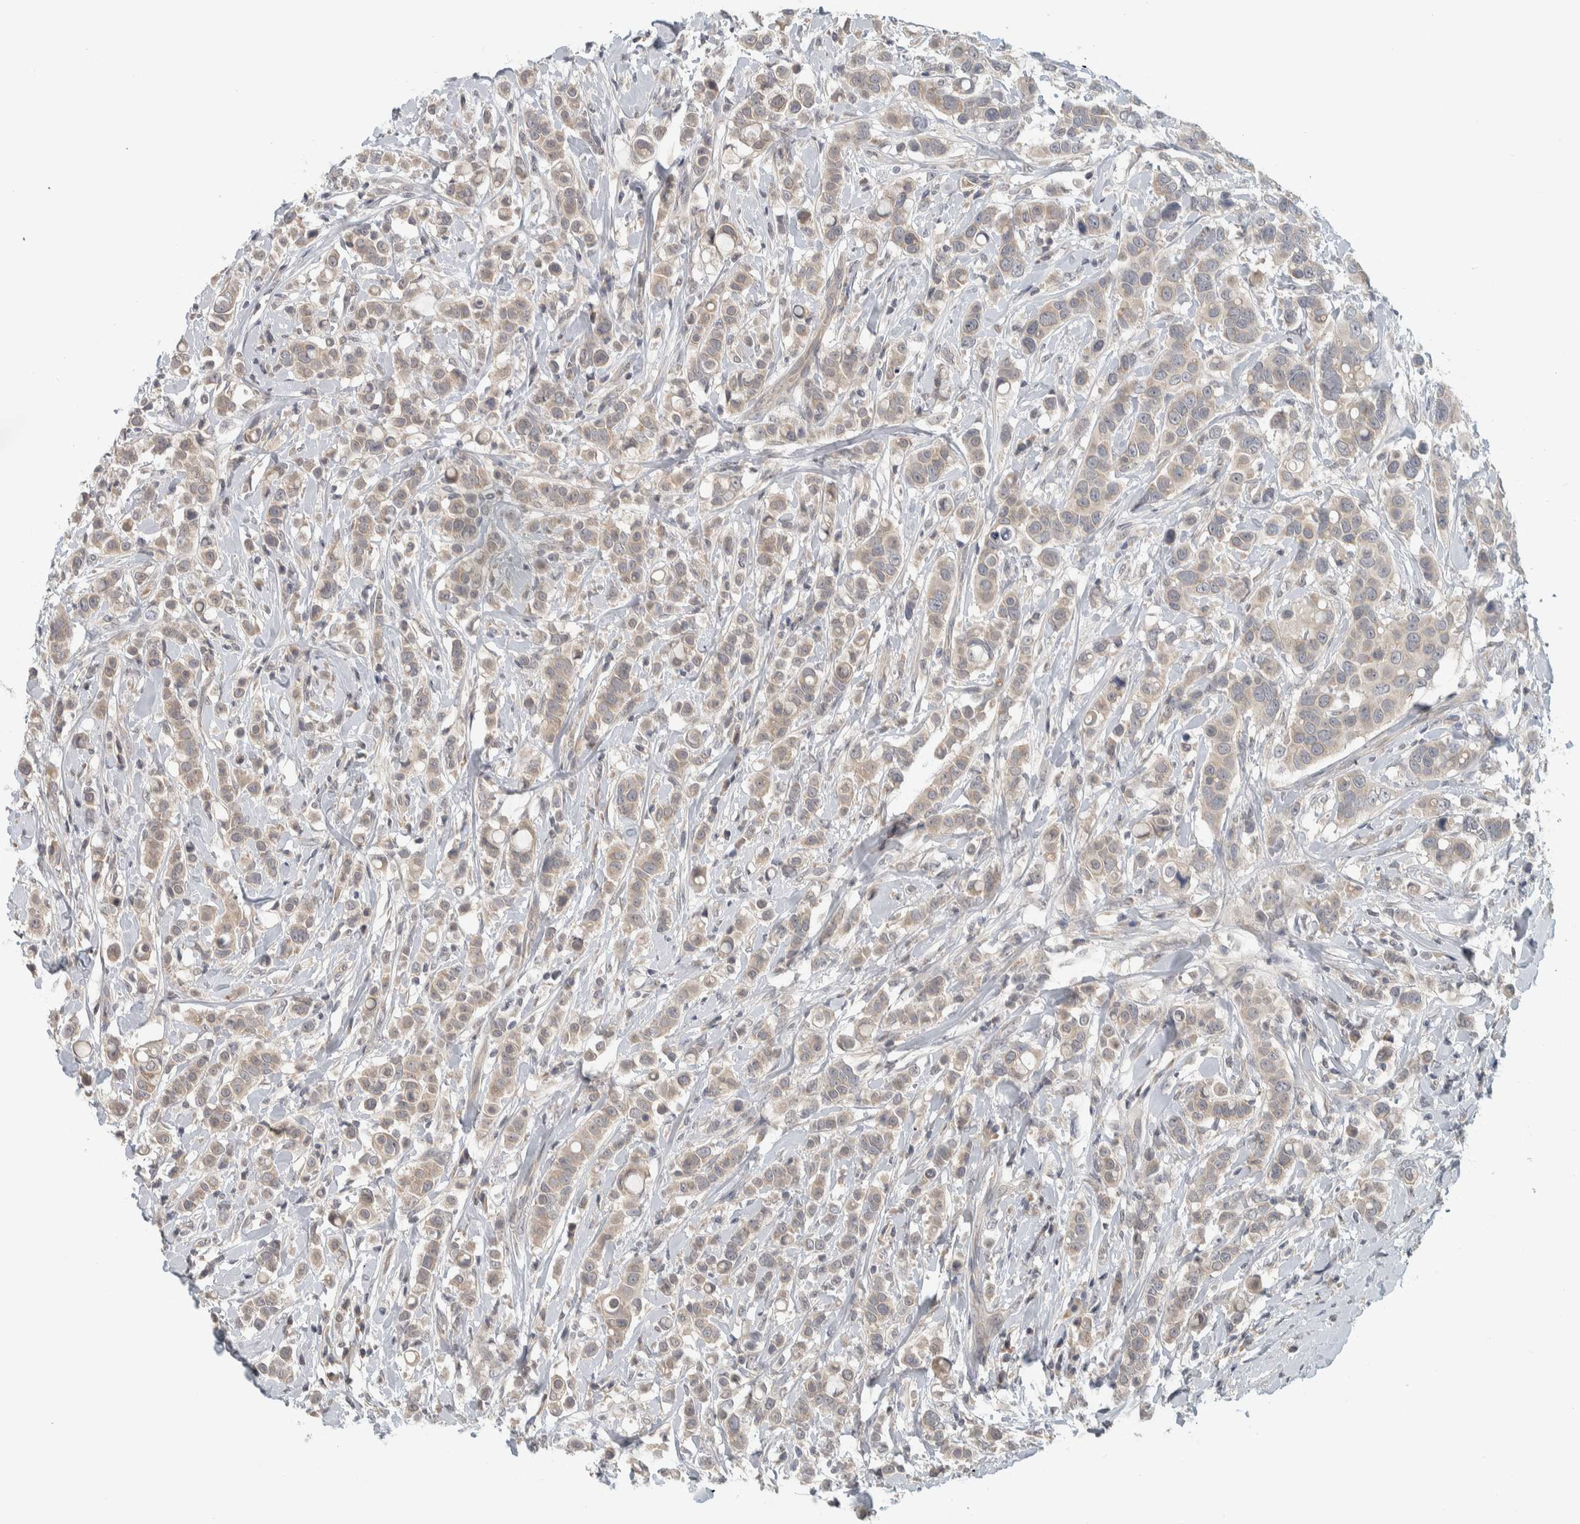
{"staining": {"intensity": "weak", "quantity": "<25%", "location": "cytoplasmic/membranous"}, "tissue": "breast cancer", "cell_type": "Tumor cells", "image_type": "cancer", "snomed": [{"axis": "morphology", "description": "Duct carcinoma"}, {"axis": "topography", "description": "Breast"}], "caption": "Immunohistochemistry (IHC) image of human infiltrating ductal carcinoma (breast) stained for a protein (brown), which displays no positivity in tumor cells.", "gene": "AFP", "patient": {"sex": "female", "age": 27}}